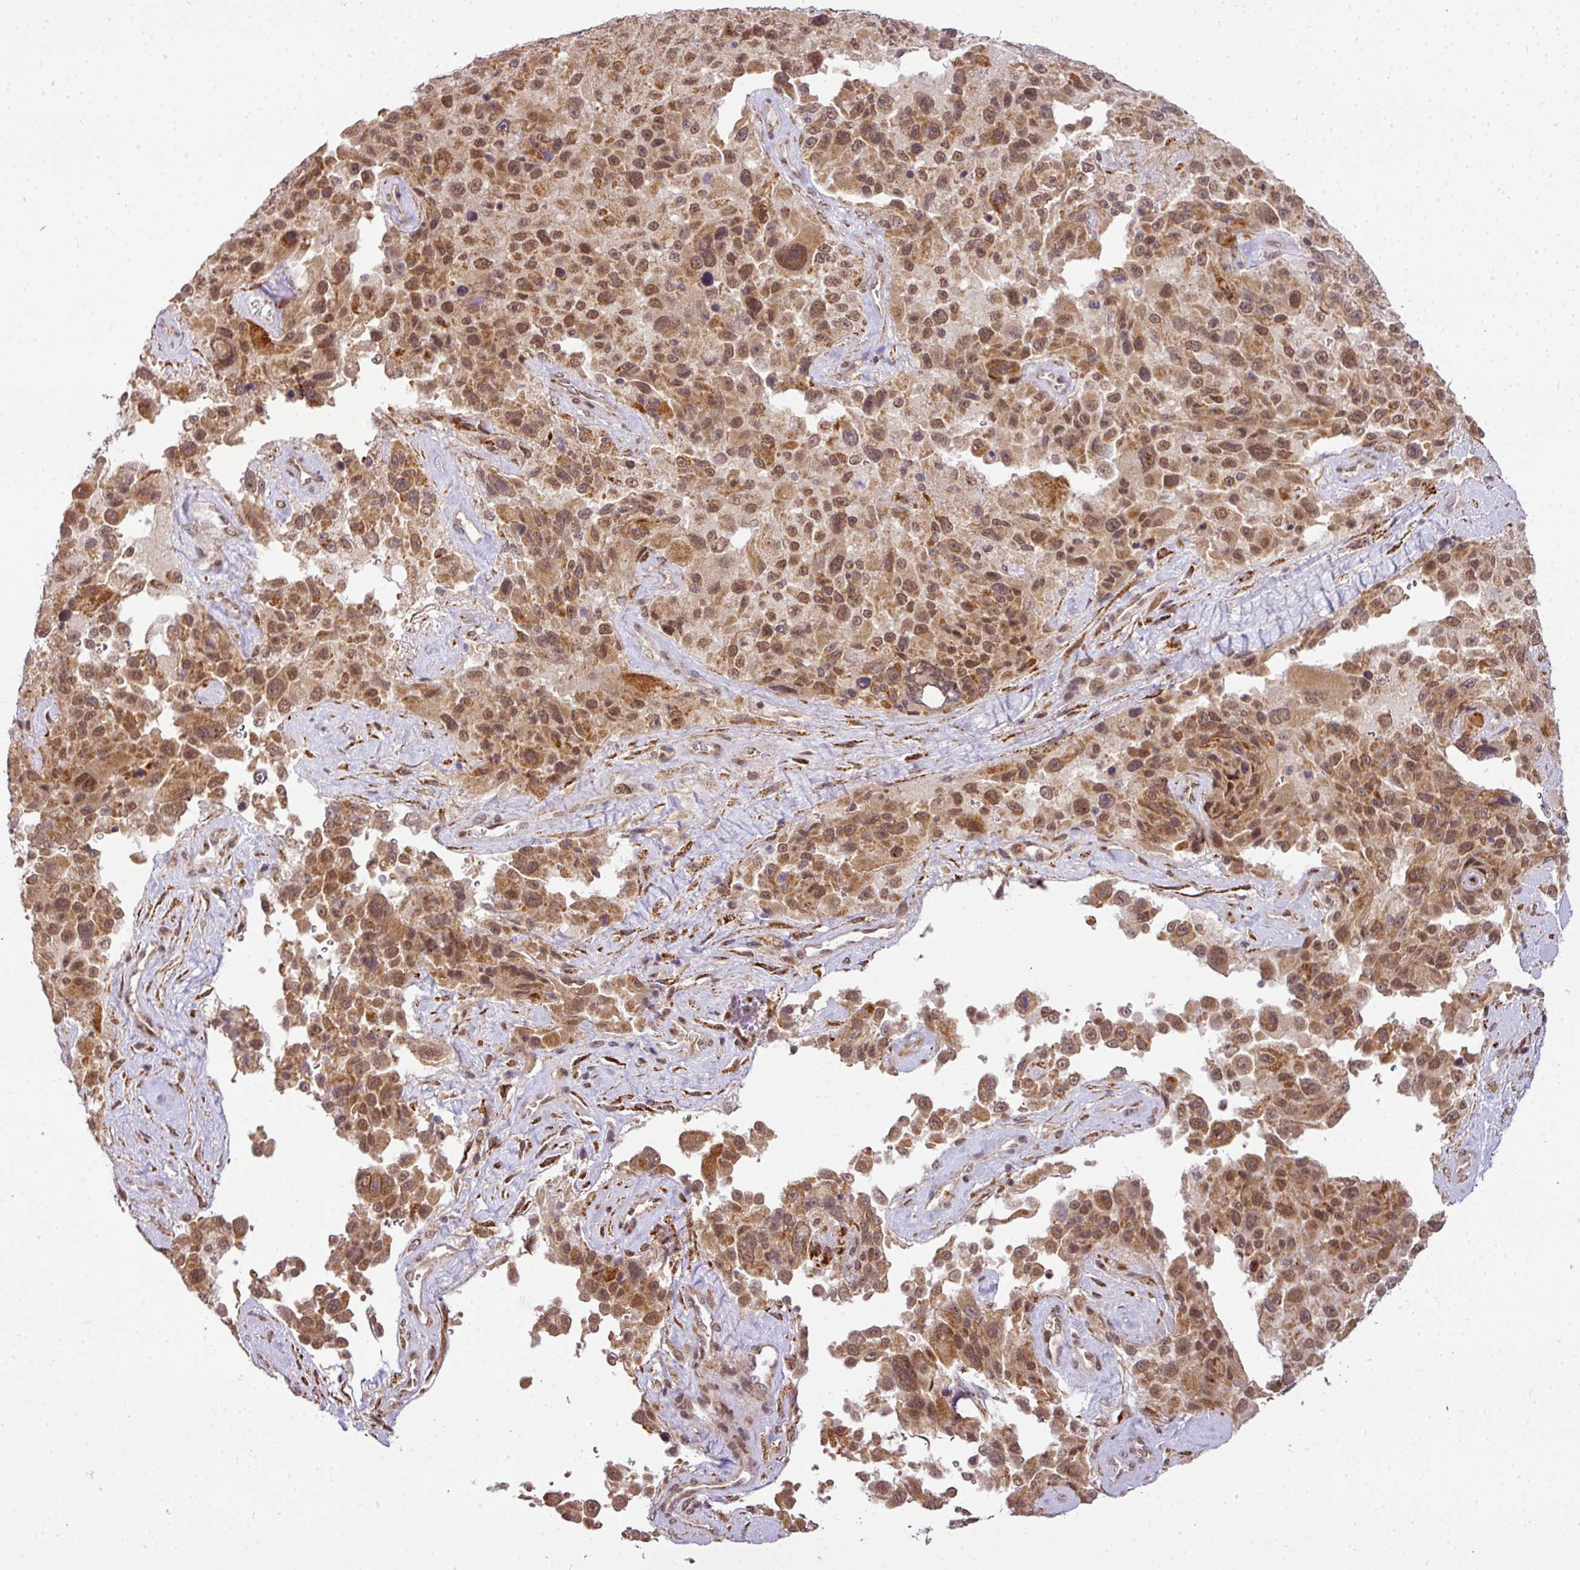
{"staining": {"intensity": "moderate", "quantity": ">75%", "location": "cytoplasmic/membranous,nuclear"}, "tissue": "melanoma", "cell_type": "Tumor cells", "image_type": "cancer", "snomed": [{"axis": "morphology", "description": "Malignant melanoma, Metastatic site"}, {"axis": "topography", "description": "Lymph node"}], "caption": "A brown stain shows moderate cytoplasmic/membranous and nuclear expression of a protein in human malignant melanoma (metastatic site) tumor cells.", "gene": "C1orf226", "patient": {"sex": "male", "age": 62}}